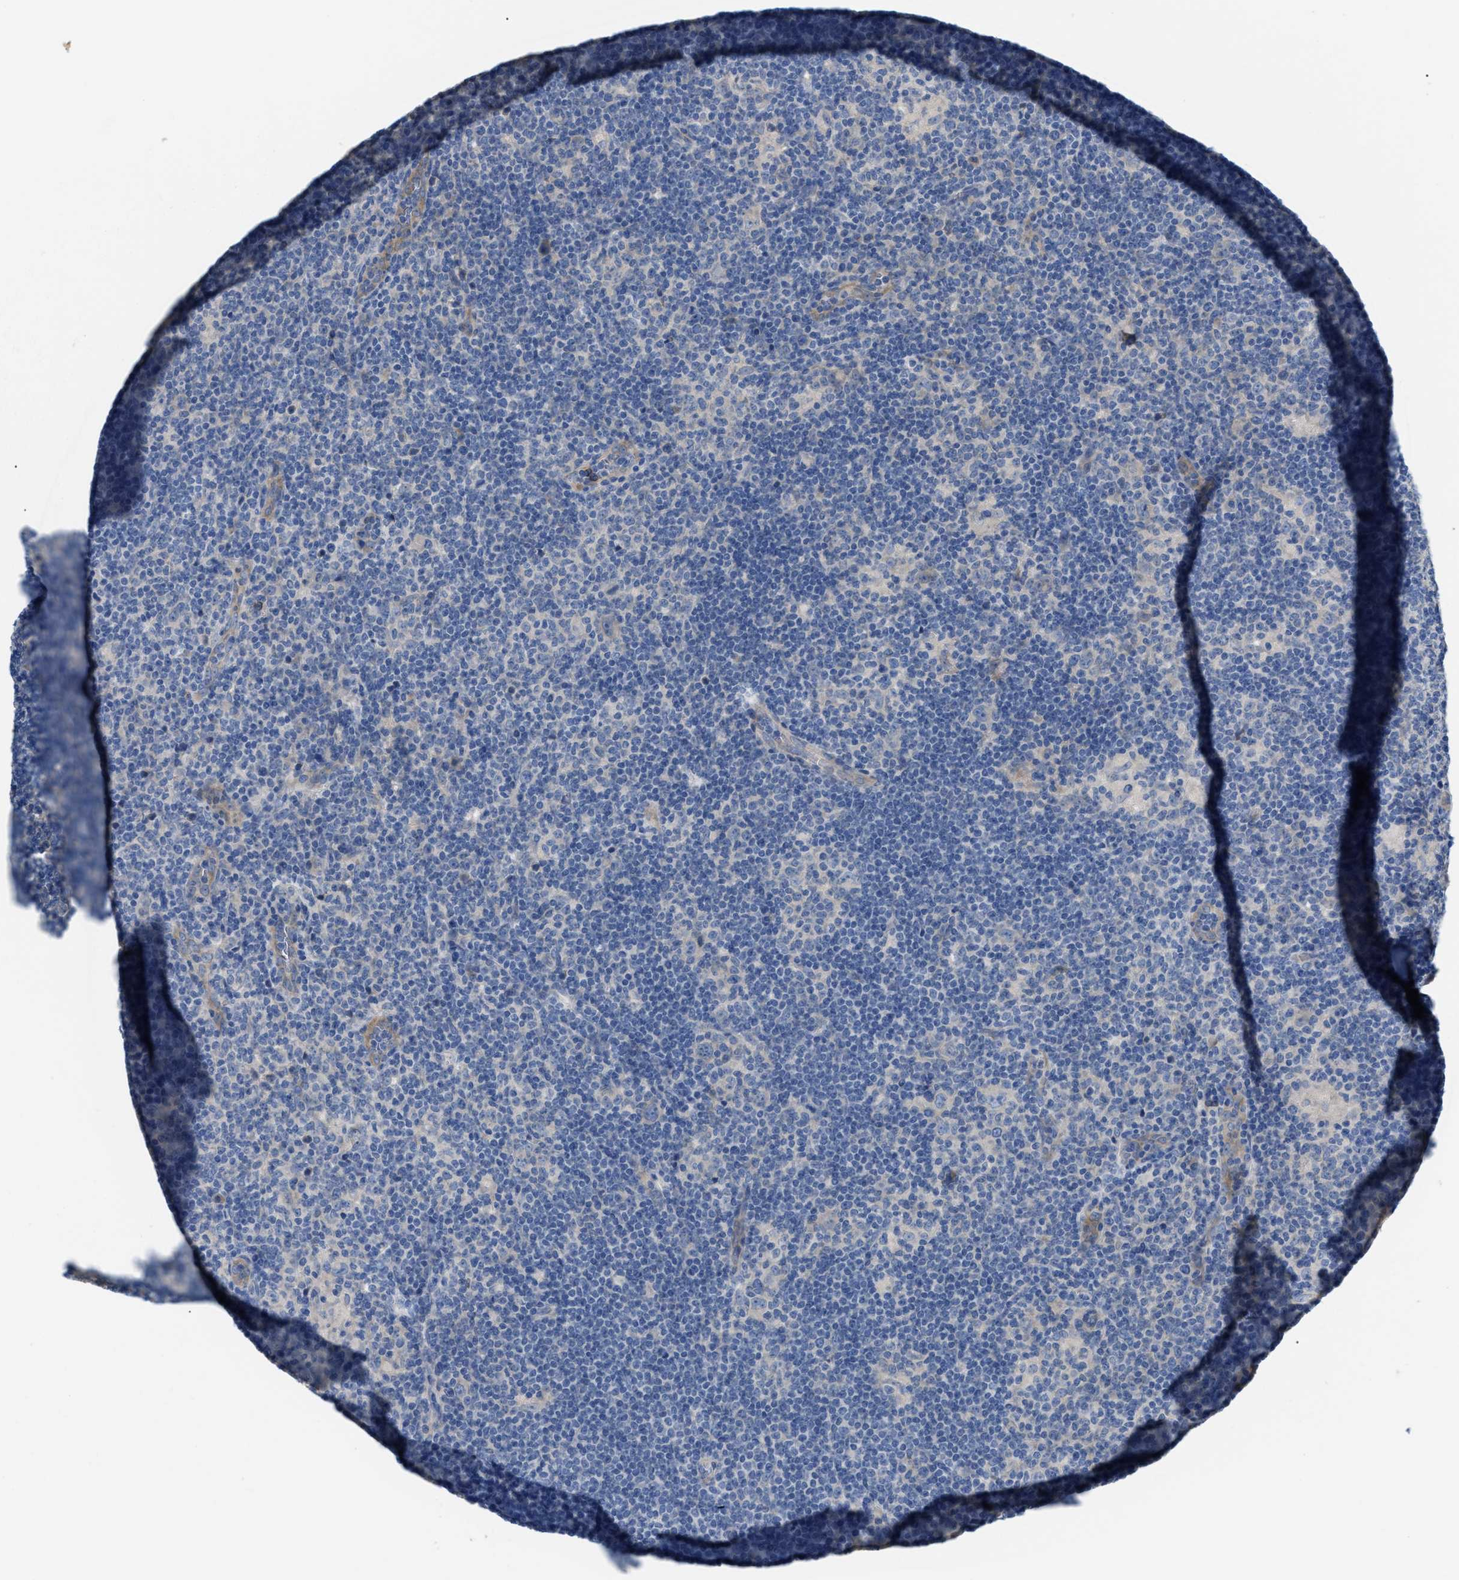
{"staining": {"intensity": "negative", "quantity": "none", "location": "none"}, "tissue": "lymphoma", "cell_type": "Tumor cells", "image_type": "cancer", "snomed": [{"axis": "morphology", "description": "Hodgkin's disease, NOS"}, {"axis": "topography", "description": "Lymph node"}], "caption": "Tumor cells are negative for brown protein staining in Hodgkin's disease.", "gene": "DHX58", "patient": {"sex": "female", "age": 57}}